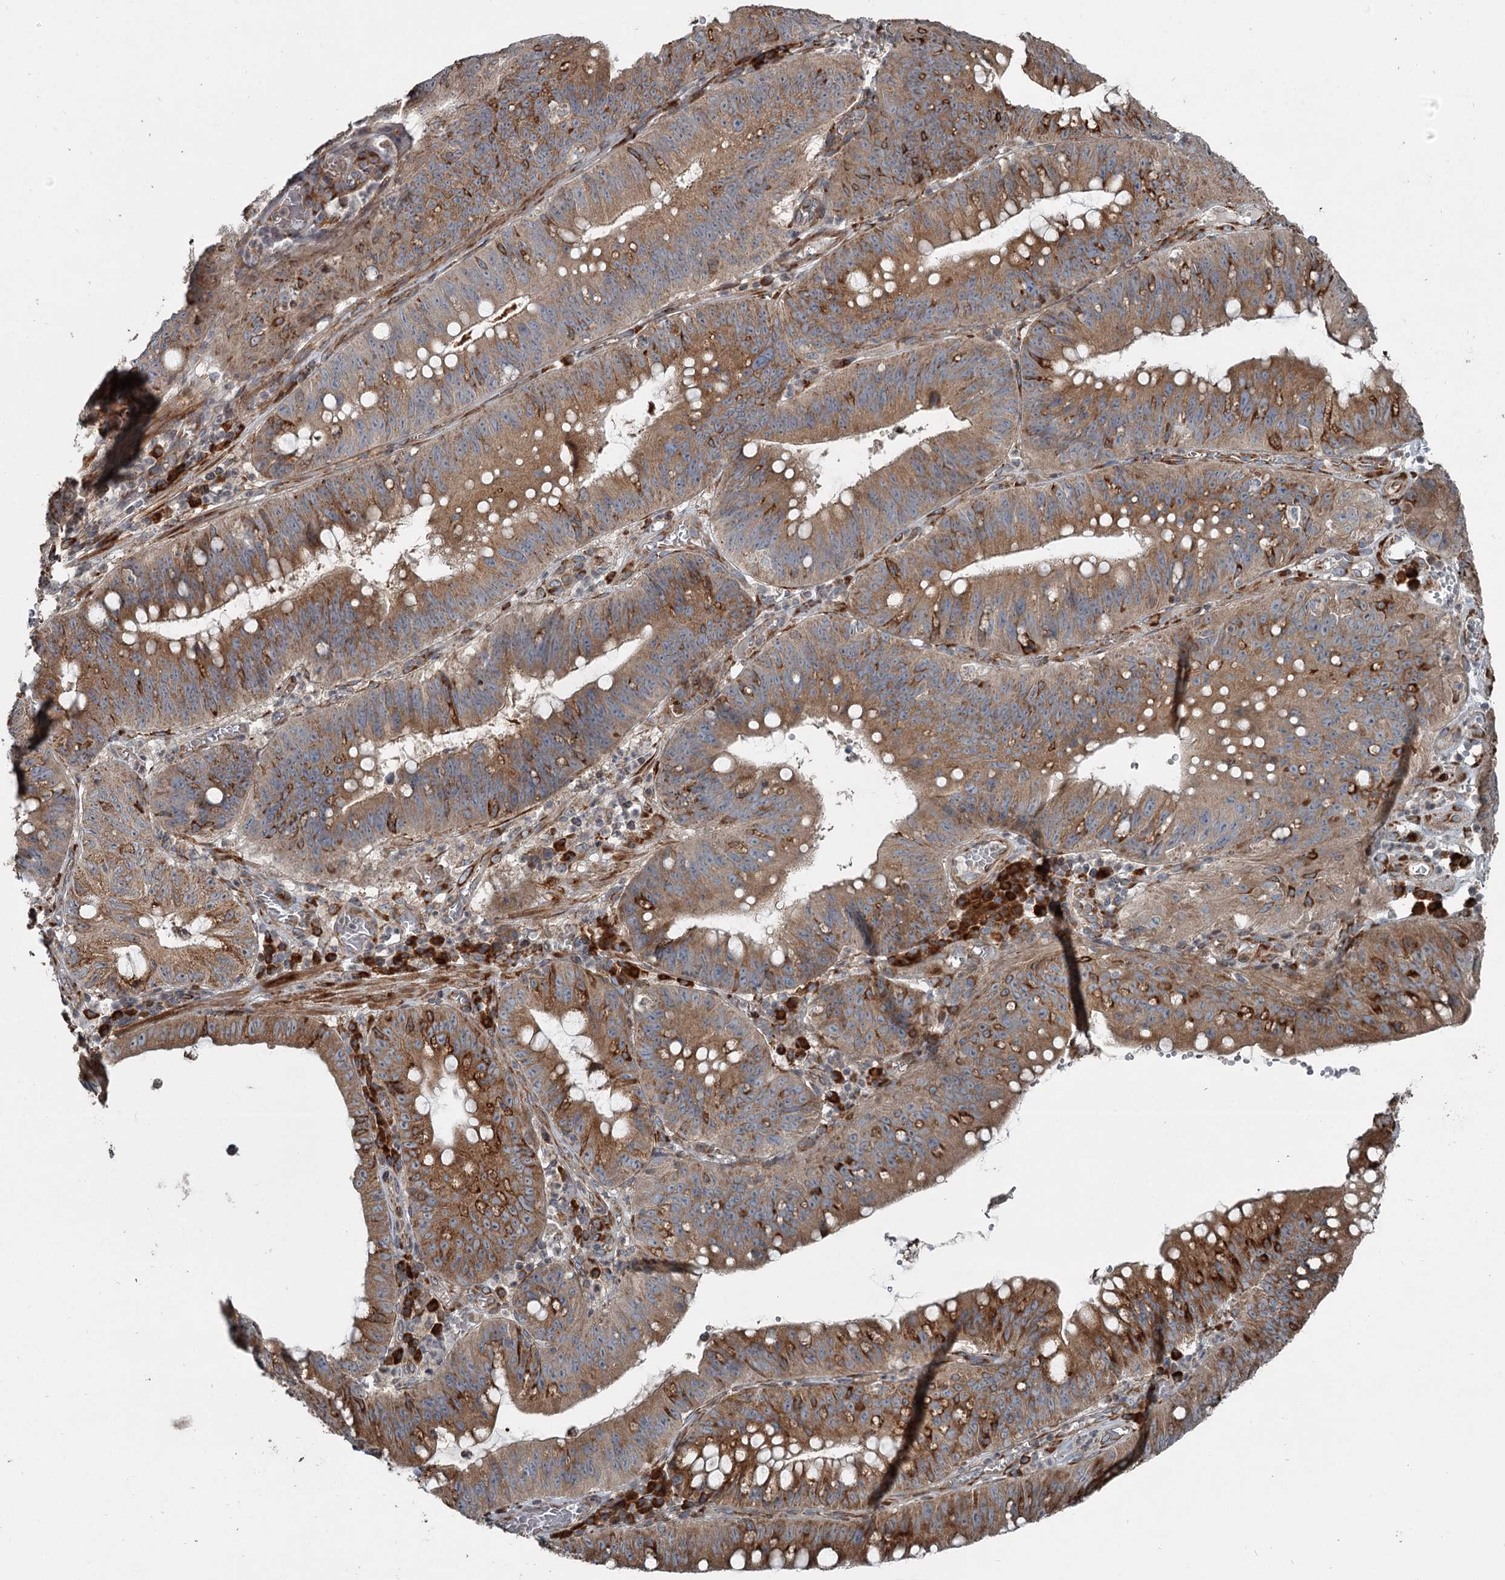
{"staining": {"intensity": "moderate", "quantity": ">75%", "location": "cytoplasmic/membranous"}, "tissue": "stomach cancer", "cell_type": "Tumor cells", "image_type": "cancer", "snomed": [{"axis": "morphology", "description": "Adenocarcinoma, NOS"}, {"axis": "topography", "description": "Stomach"}], "caption": "Protein staining of stomach adenocarcinoma tissue reveals moderate cytoplasmic/membranous positivity in about >75% of tumor cells.", "gene": "RASSF8", "patient": {"sex": "male", "age": 59}}